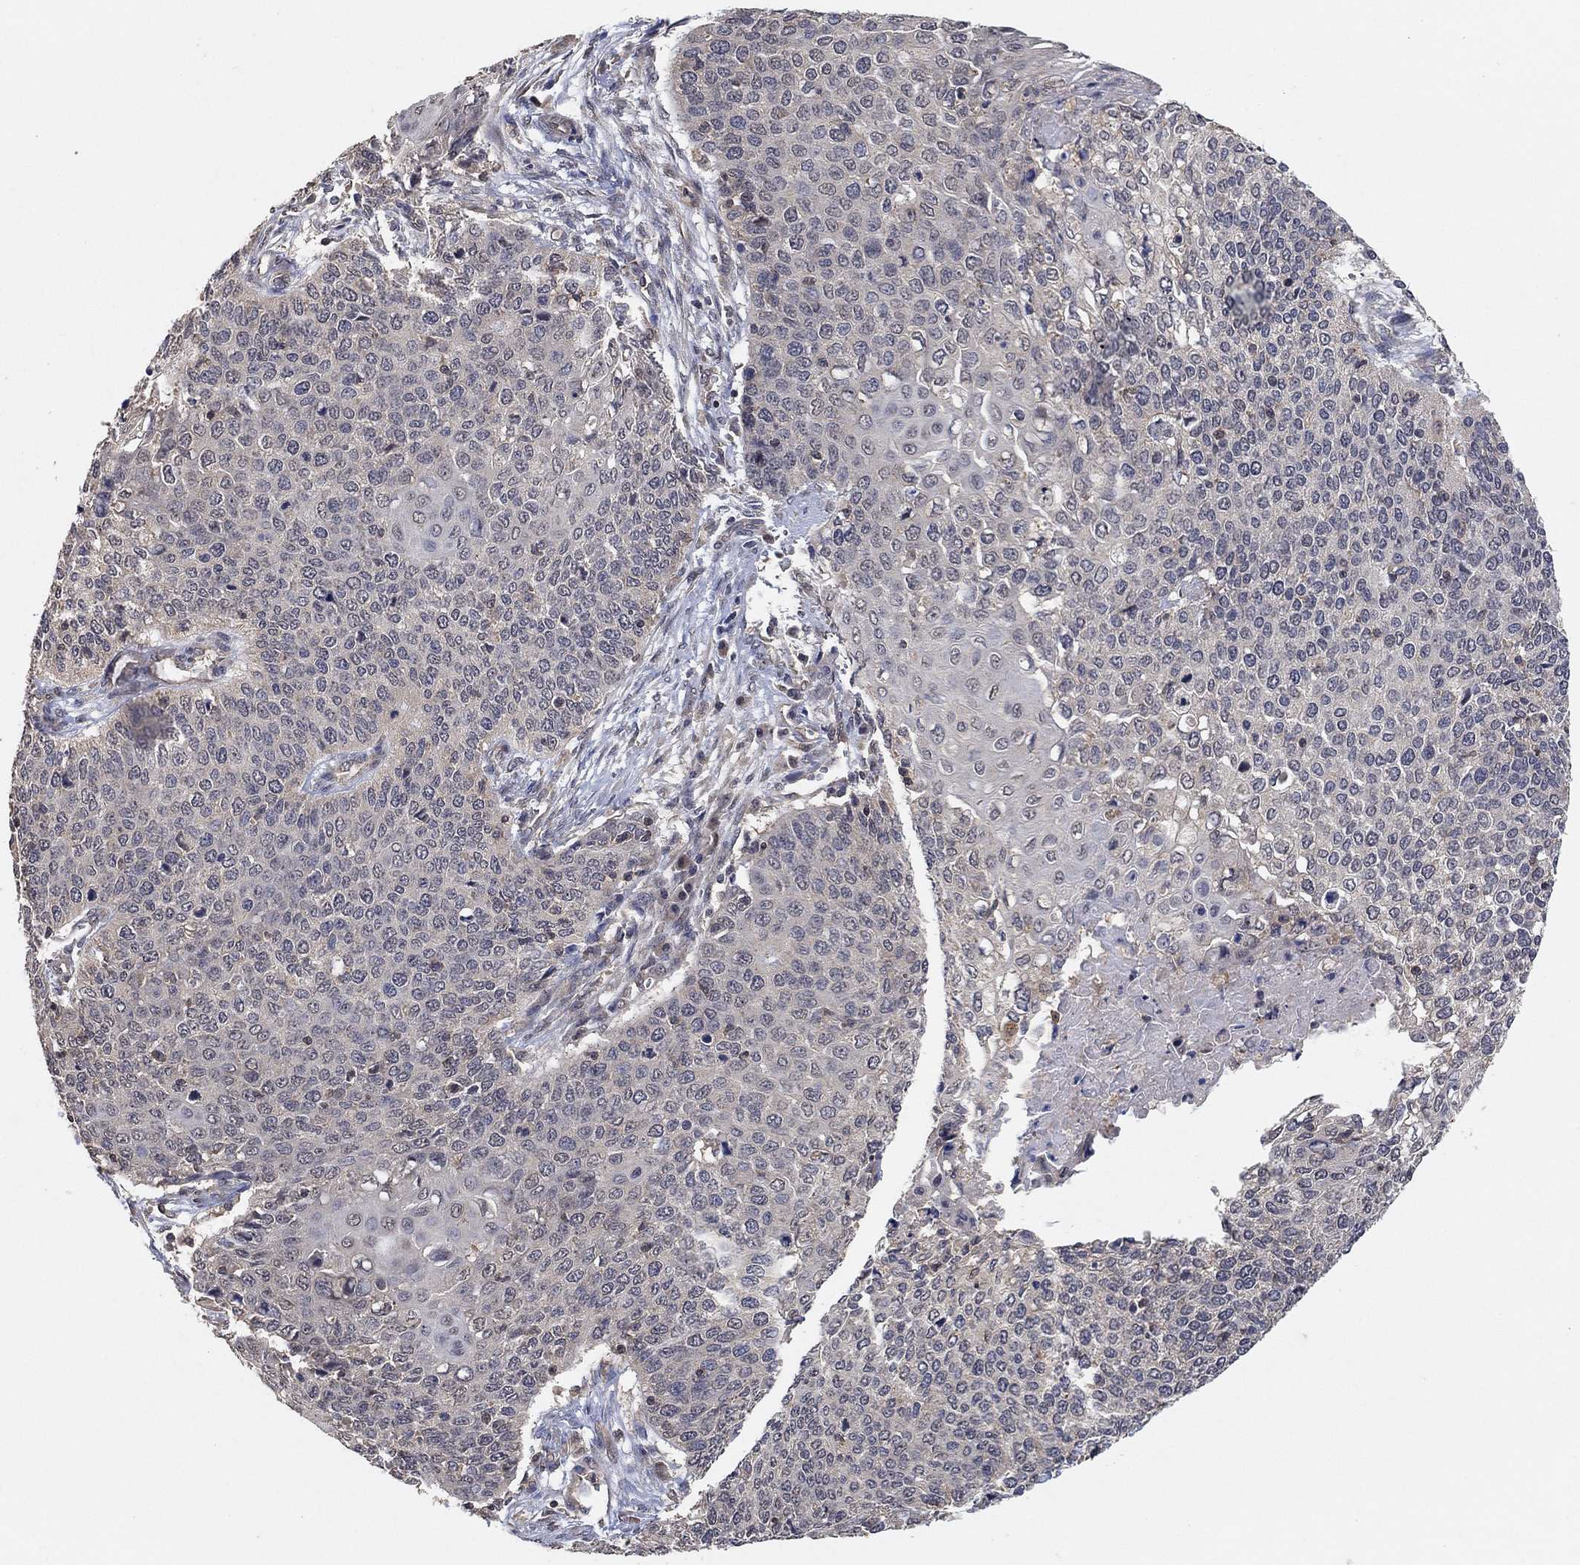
{"staining": {"intensity": "negative", "quantity": "none", "location": "none"}, "tissue": "cervical cancer", "cell_type": "Tumor cells", "image_type": "cancer", "snomed": [{"axis": "morphology", "description": "Squamous cell carcinoma, NOS"}, {"axis": "topography", "description": "Cervix"}], "caption": "High power microscopy image of an immunohistochemistry photomicrograph of cervical cancer, revealing no significant staining in tumor cells.", "gene": "CCDC43", "patient": {"sex": "female", "age": 39}}